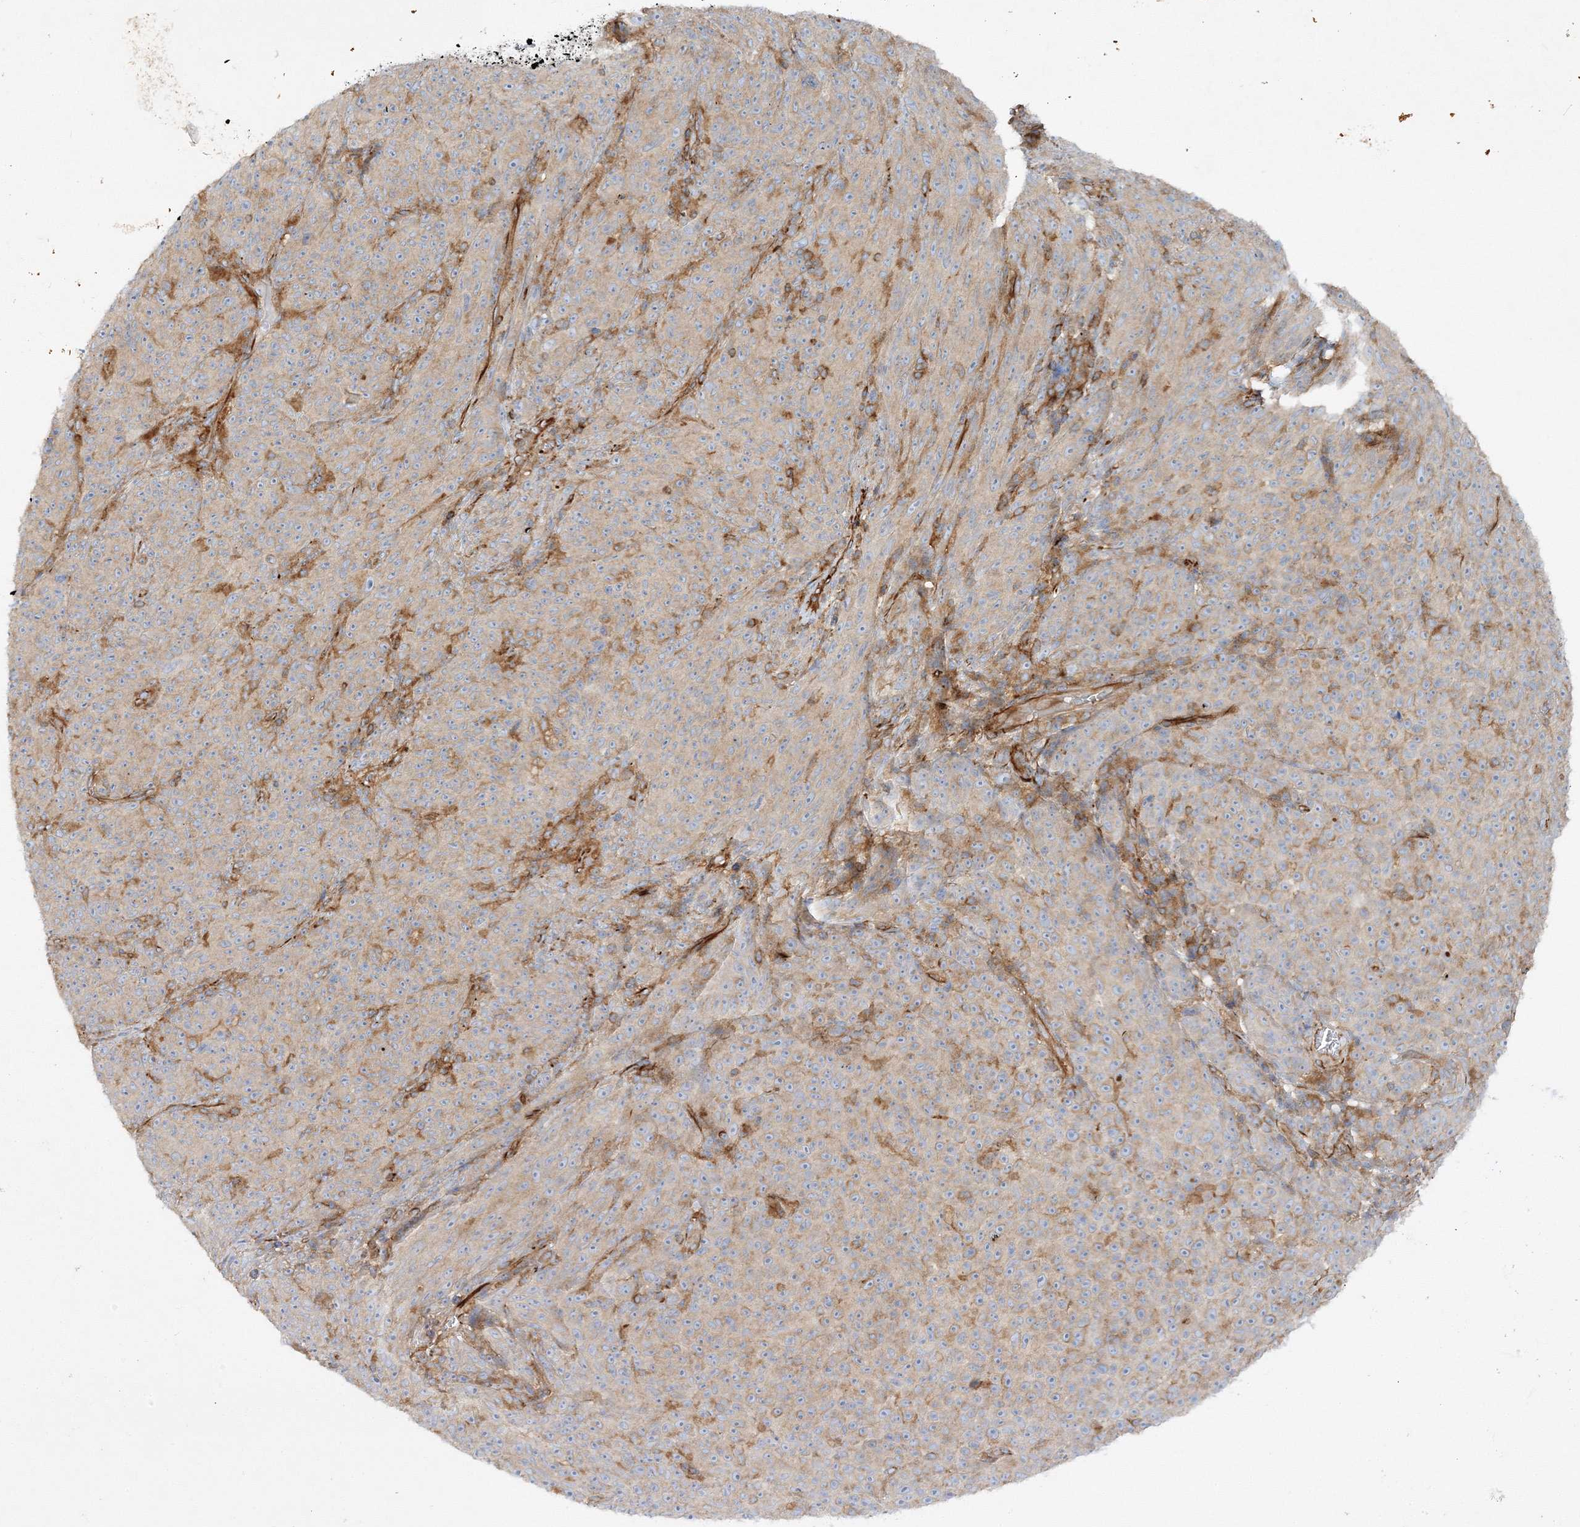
{"staining": {"intensity": "weak", "quantity": ">75%", "location": "cytoplasmic/membranous"}, "tissue": "melanoma", "cell_type": "Tumor cells", "image_type": "cancer", "snomed": [{"axis": "morphology", "description": "Malignant melanoma, NOS"}, {"axis": "topography", "description": "Skin"}], "caption": "Weak cytoplasmic/membranous staining for a protein is identified in approximately >75% of tumor cells of melanoma using IHC.", "gene": "WDR37", "patient": {"sex": "female", "age": 82}}